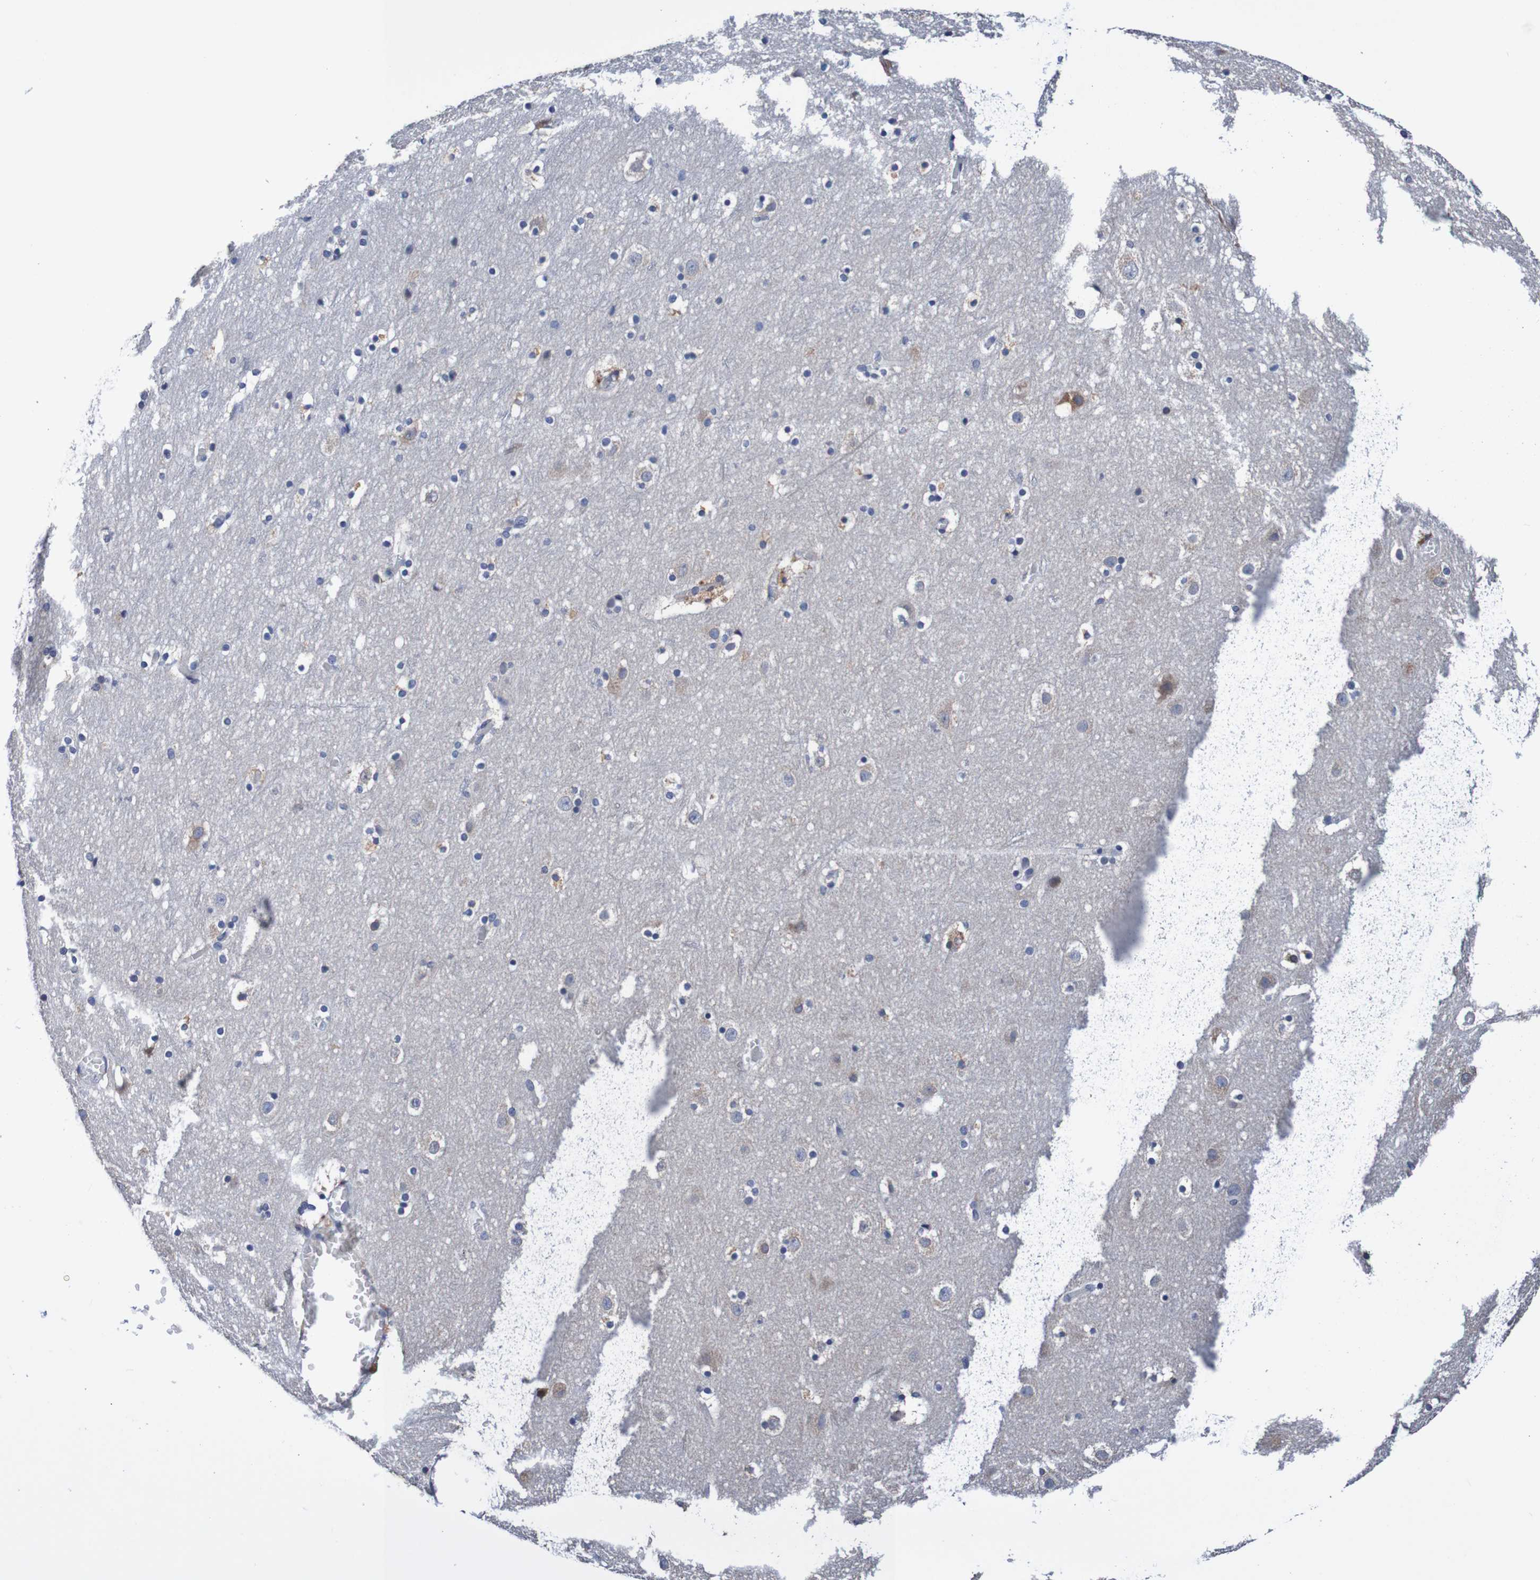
{"staining": {"intensity": "negative", "quantity": "none", "location": "none"}, "tissue": "cerebral cortex", "cell_type": "Endothelial cells", "image_type": "normal", "snomed": [{"axis": "morphology", "description": "Normal tissue, NOS"}, {"axis": "topography", "description": "Cerebral cortex"}], "caption": "Immunohistochemistry histopathology image of normal cerebral cortex stained for a protein (brown), which demonstrates no expression in endothelial cells.", "gene": "FIBP", "patient": {"sex": "male", "age": 45}}